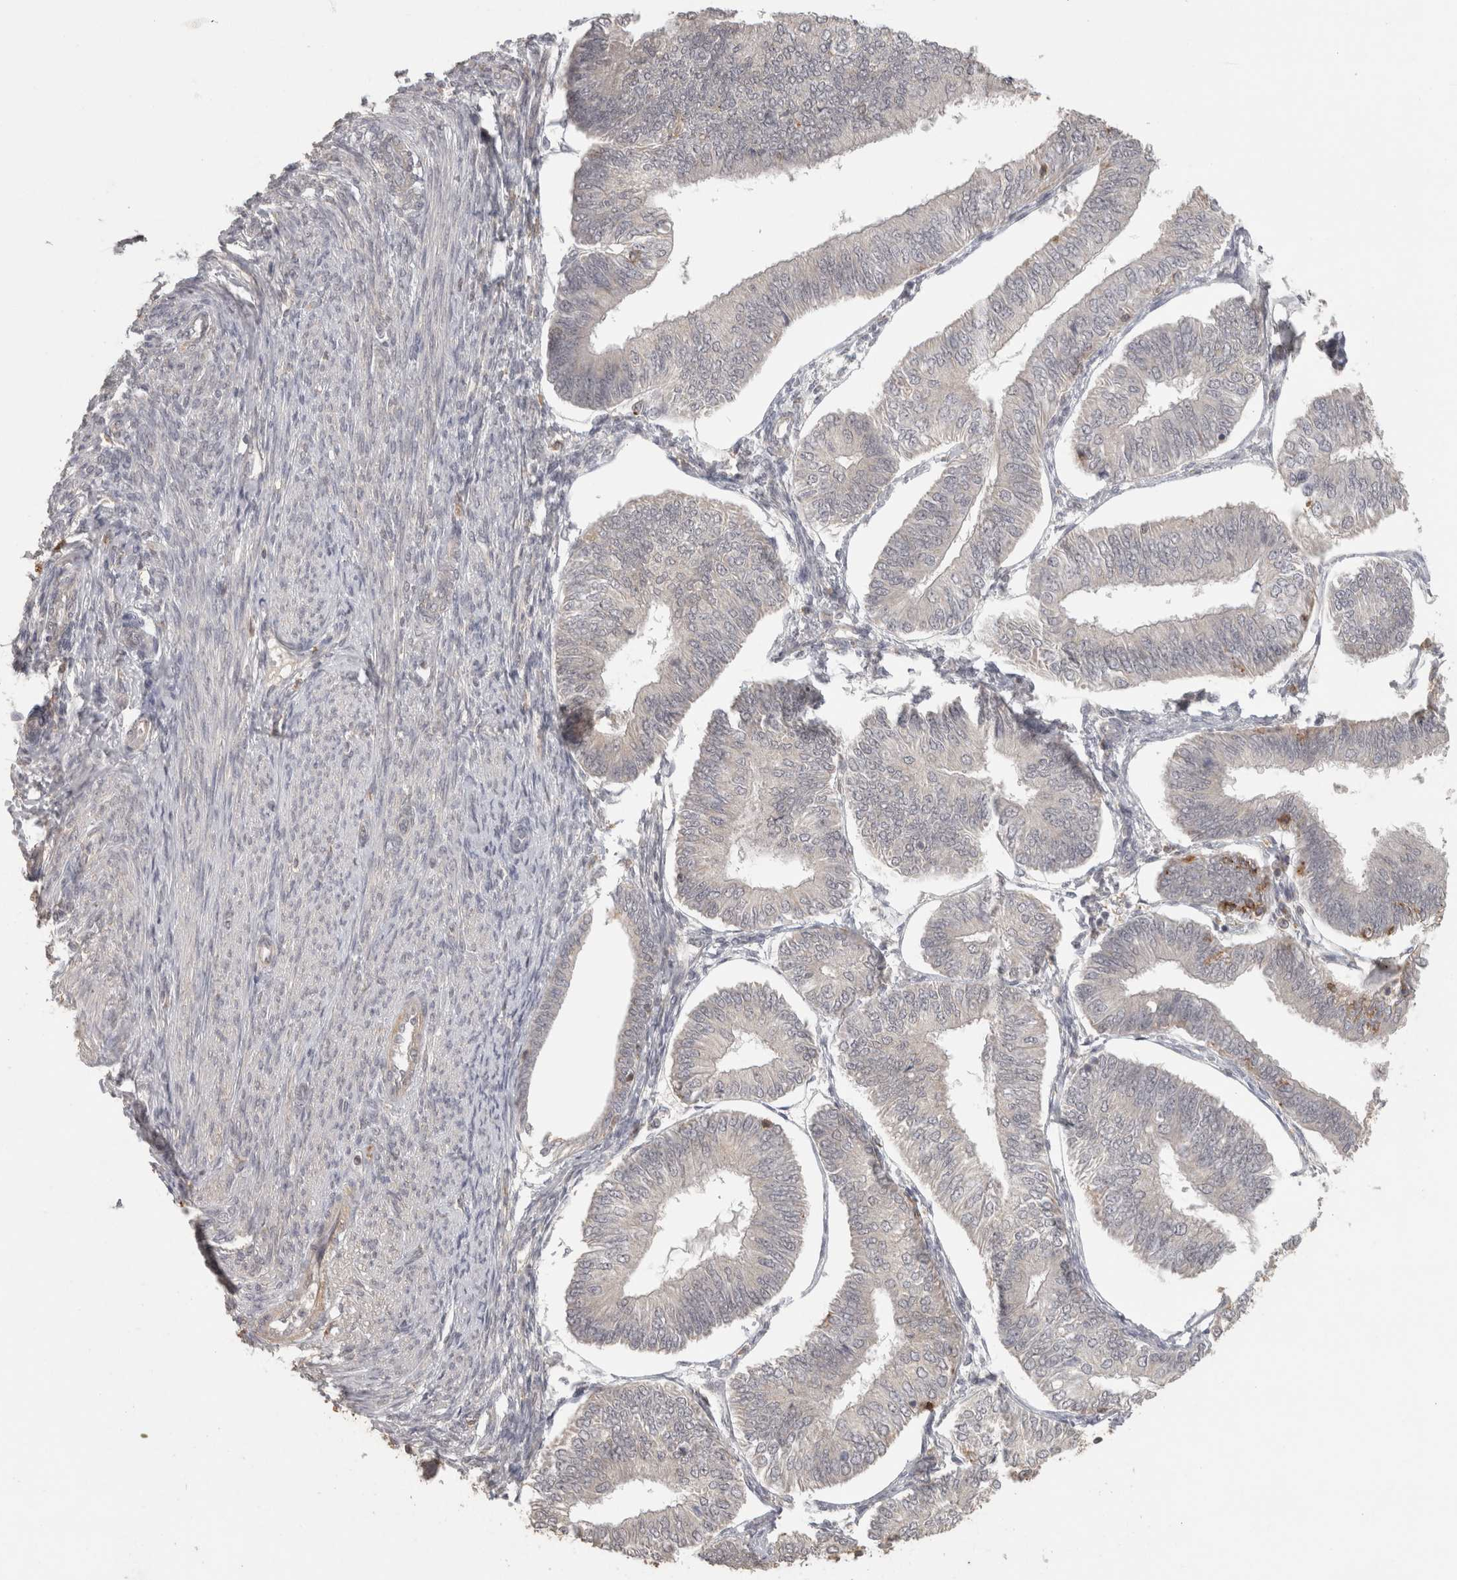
{"staining": {"intensity": "negative", "quantity": "none", "location": "none"}, "tissue": "endometrial cancer", "cell_type": "Tumor cells", "image_type": "cancer", "snomed": [{"axis": "morphology", "description": "Adenocarcinoma, NOS"}, {"axis": "topography", "description": "Endometrium"}], "caption": "This is an immunohistochemistry histopathology image of human endometrial cancer (adenocarcinoma). There is no positivity in tumor cells.", "gene": "HAVCR2", "patient": {"sex": "female", "age": 58}}